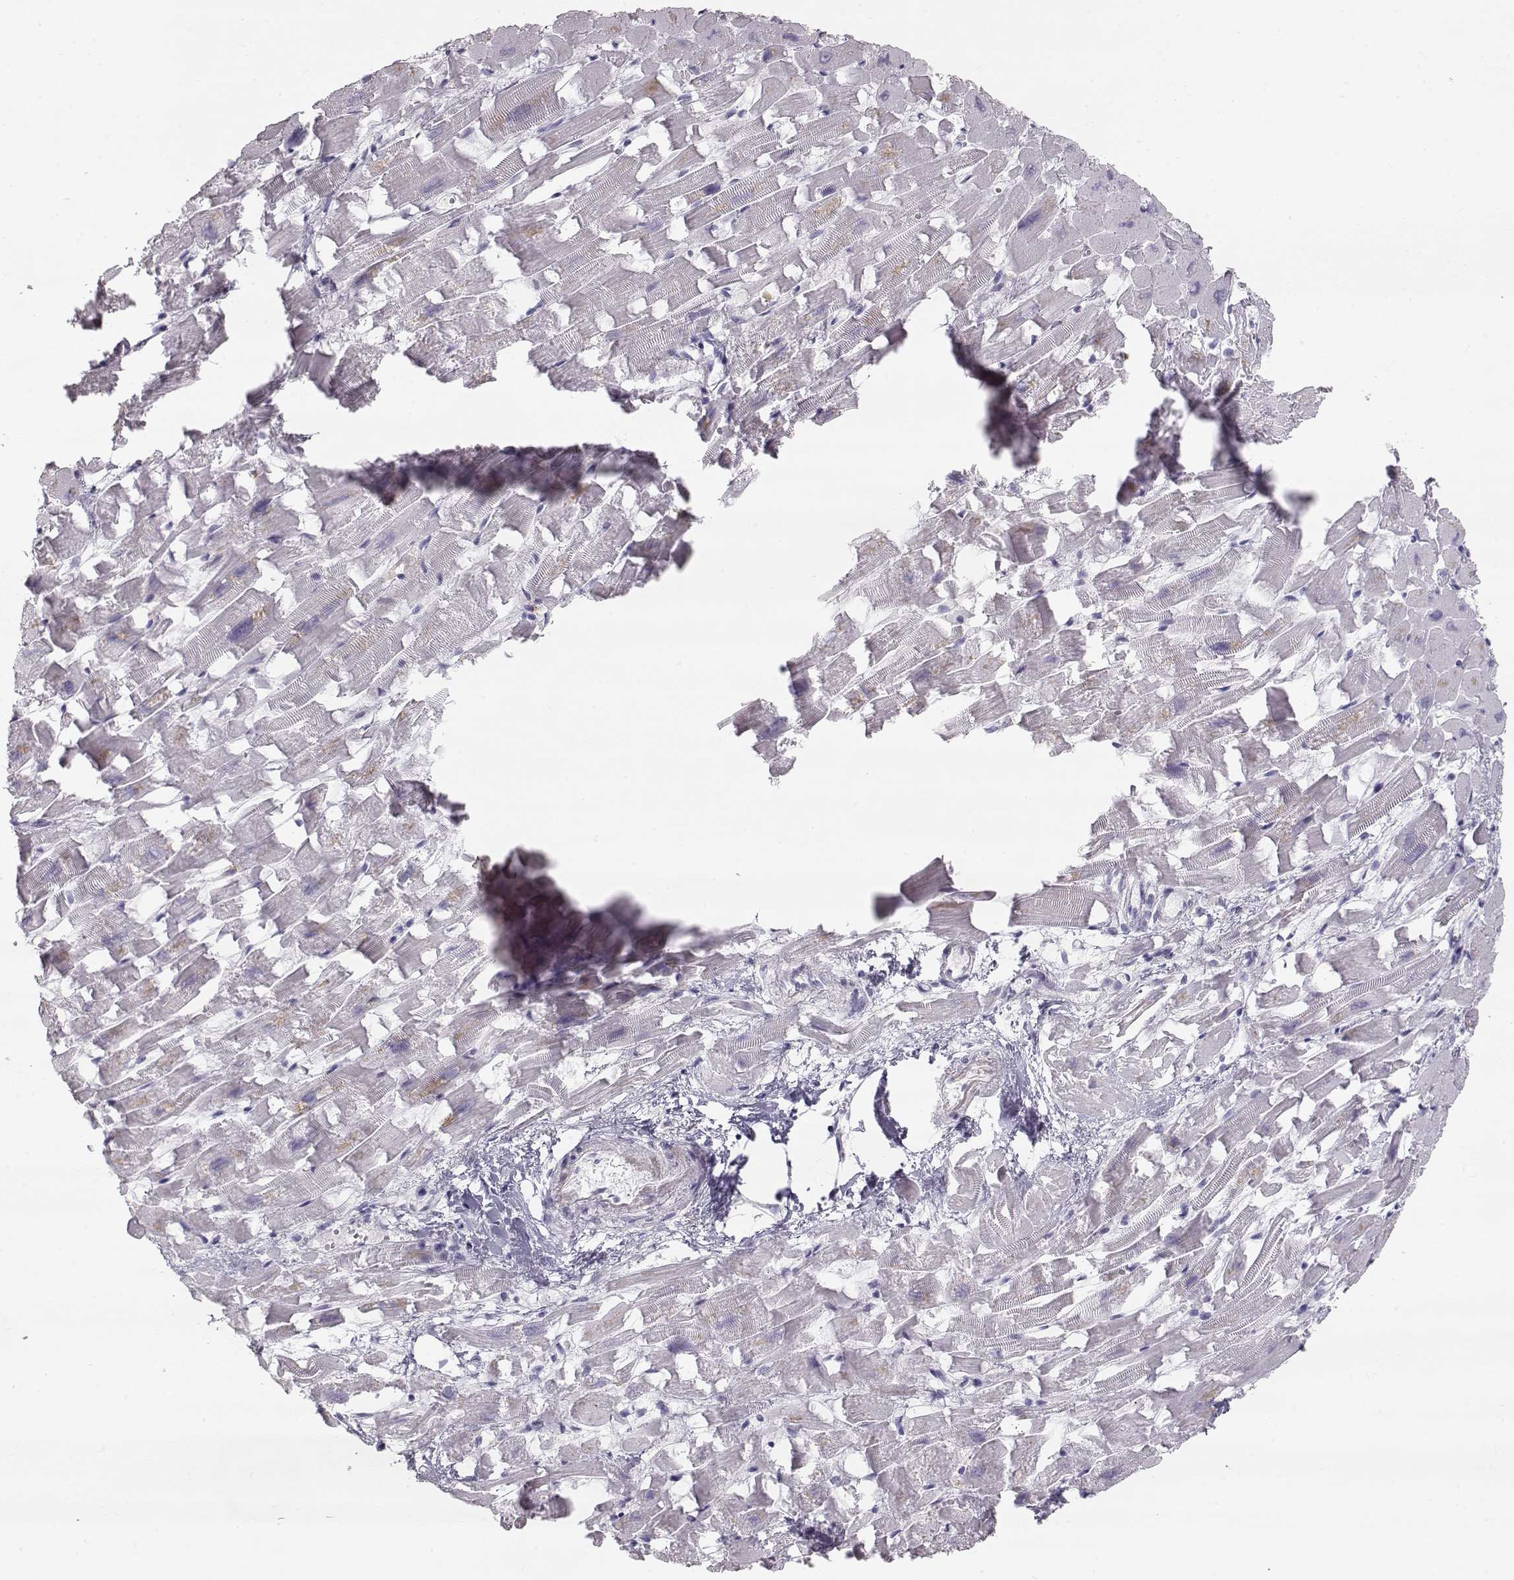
{"staining": {"intensity": "negative", "quantity": "none", "location": "none"}, "tissue": "heart muscle", "cell_type": "Cardiomyocytes", "image_type": "normal", "snomed": [{"axis": "morphology", "description": "Normal tissue, NOS"}, {"axis": "topography", "description": "Heart"}], "caption": "Immunohistochemical staining of normal human heart muscle demonstrates no significant staining in cardiomyocytes. (DAB (3,3'-diaminobenzidine) immunohistochemistry, high magnification).", "gene": "MIP", "patient": {"sex": "female", "age": 64}}